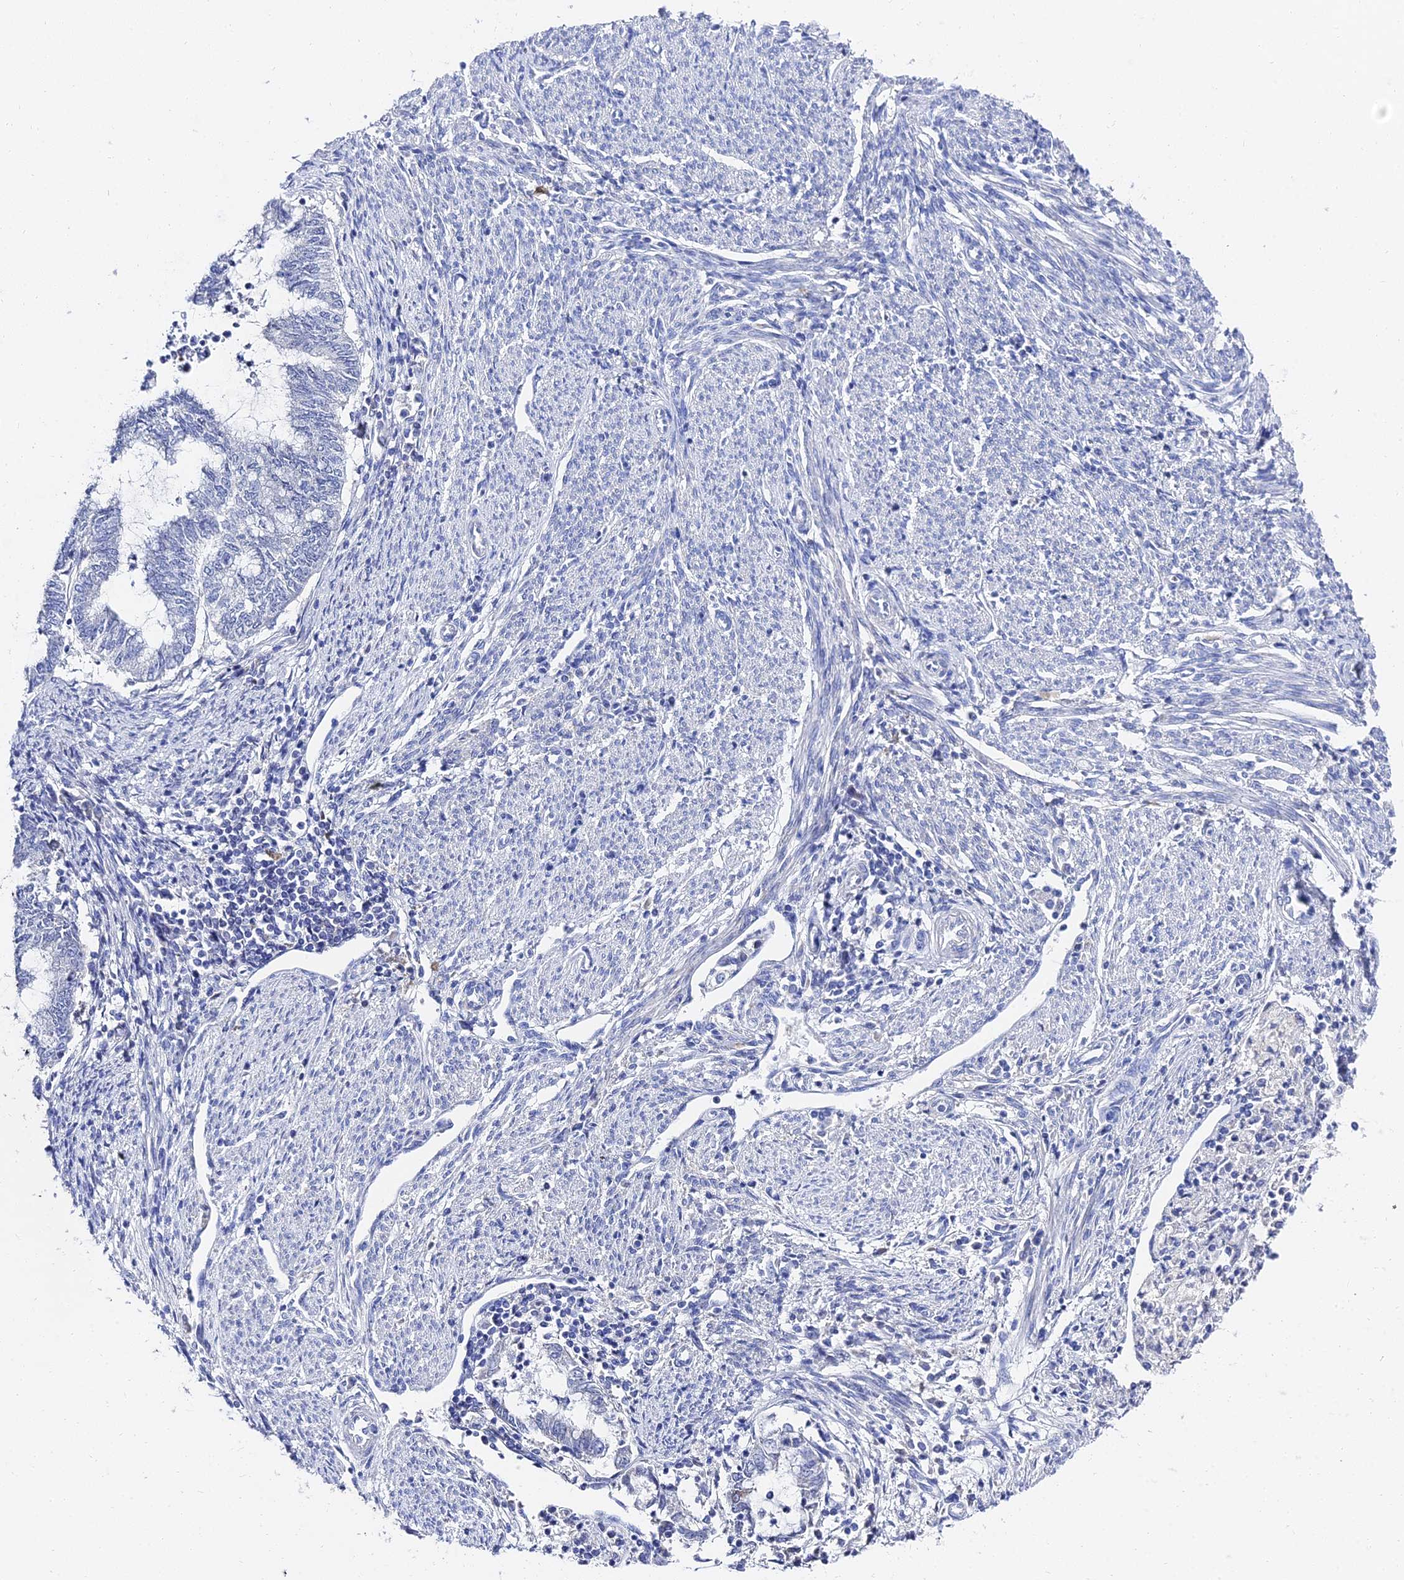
{"staining": {"intensity": "negative", "quantity": "none", "location": "none"}, "tissue": "endometrial cancer", "cell_type": "Tumor cells", "image_type": "cancer", "snomed": [{"axis": "morphology", "description": "Adenocarcinoma, NOS"}, {"axis": "topography", "description": "Endometrium"}], "caption": "Immunohistochemistry (IHC) of human endometrial adenocarcinoma shows no expression in tumor cells.", "gene": "KRT17", "patient": {"sex": "female", "age": 79}}